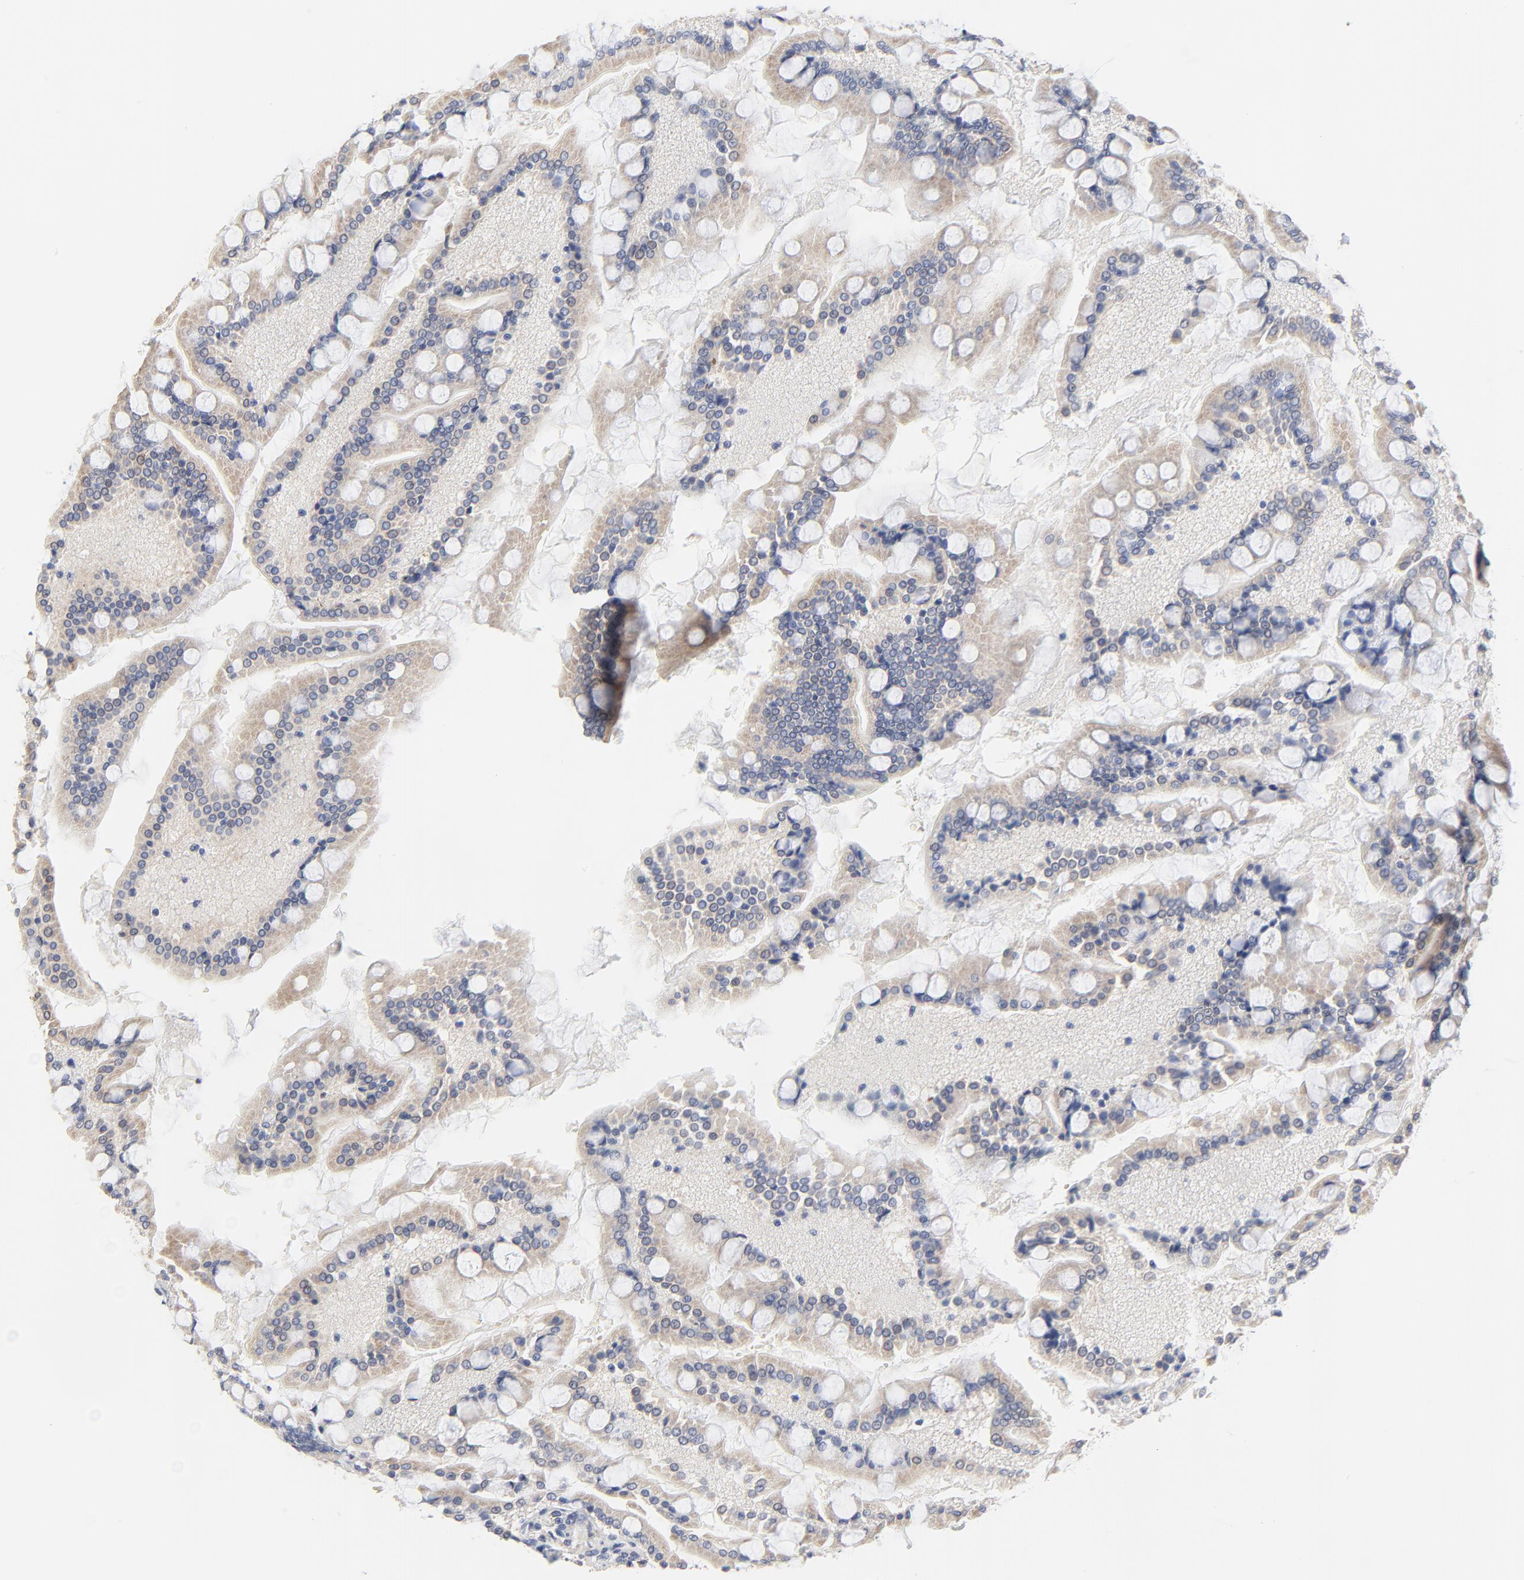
{"staining": {"intensity": "moderate", "quantity": ">75%", "location": "cytoplasmic/membranous"}, "tissue": "small intestine", "cell_type": "Glandular cells", "image_type": "normal", "snomed": [{"axis": "morphology", "description": "Normal tissue, NOS"}, {"axis": "topography", "description": "Small intestine"}], "caption": "An immunohistochemistry (IHC) photomicrograph of unremarkable tissue is shown. Protein staining in brown labels moderate cytoplasmic/membranous positivity in small intestine within glandular cells. (brown staining indicates protein expression, while blue staining denotes nuclei).", "gene": "DHRSX", "patient": {"sex": "male", "age": 41}}